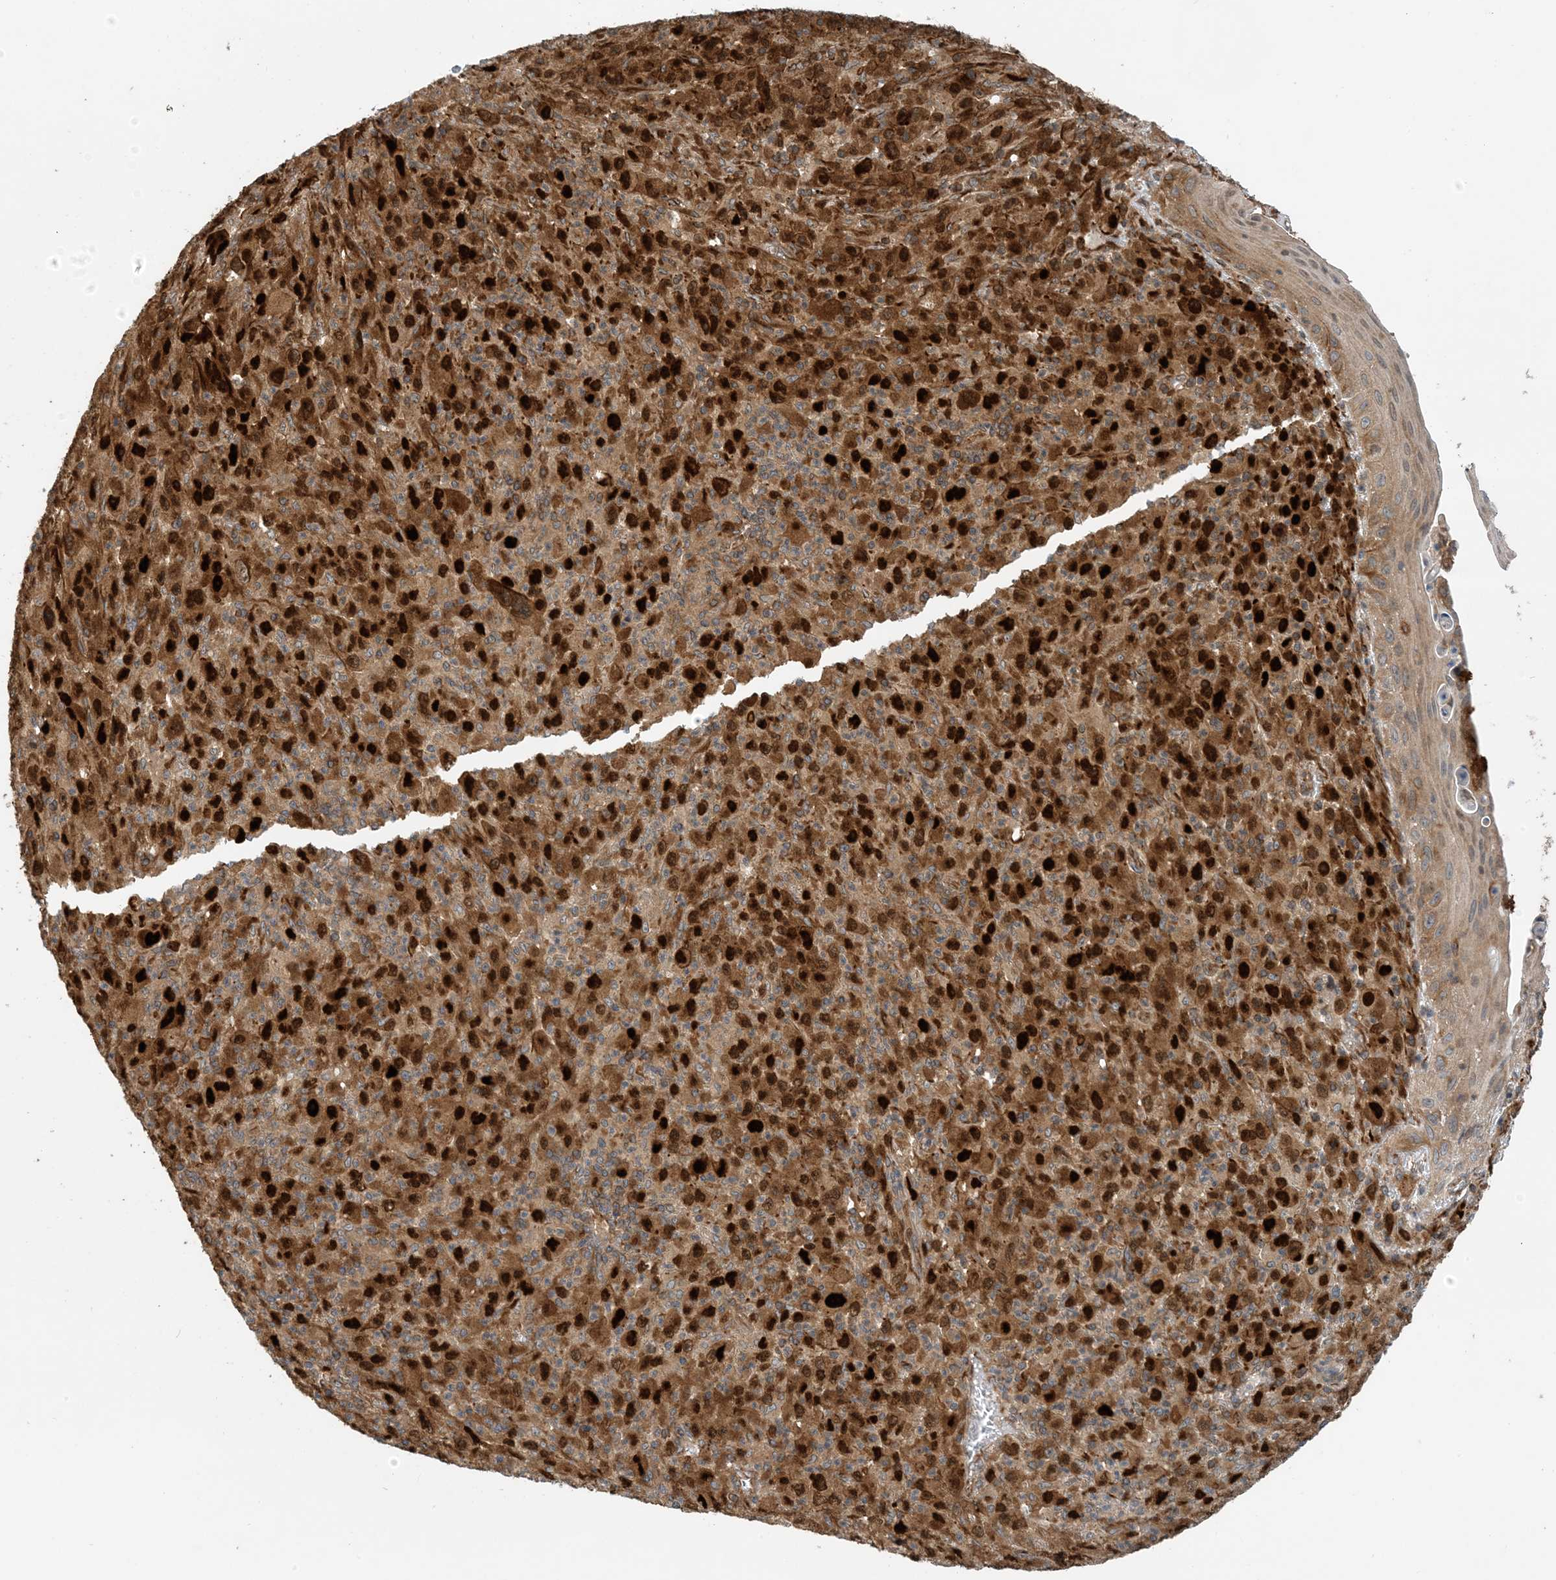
{"staining": {"intensity": "moderate", "quantity": ">75%", "location": "cytoplasmic/membranous,nuclear"}, "tissue": "melanoma", "cell_type": "Tumor cells", "image_type": "cancer", "snomed": [{"axis": "morphology", "description": "Malignant melanoma, Metastatic site"}, {"axis": "topography", "description": "Skin"}], "caption": "Malignant melanoma (metastatic site) stained with DAB (3,3'-diaminobenzidine) IHC demonstrates medium levels of moderate cytoplasmic/membranous and nuclear staining in approximately >75% of tumor cells.", "gene": "ZBTB3", "patient": {"sex": "female", "age": 56}}